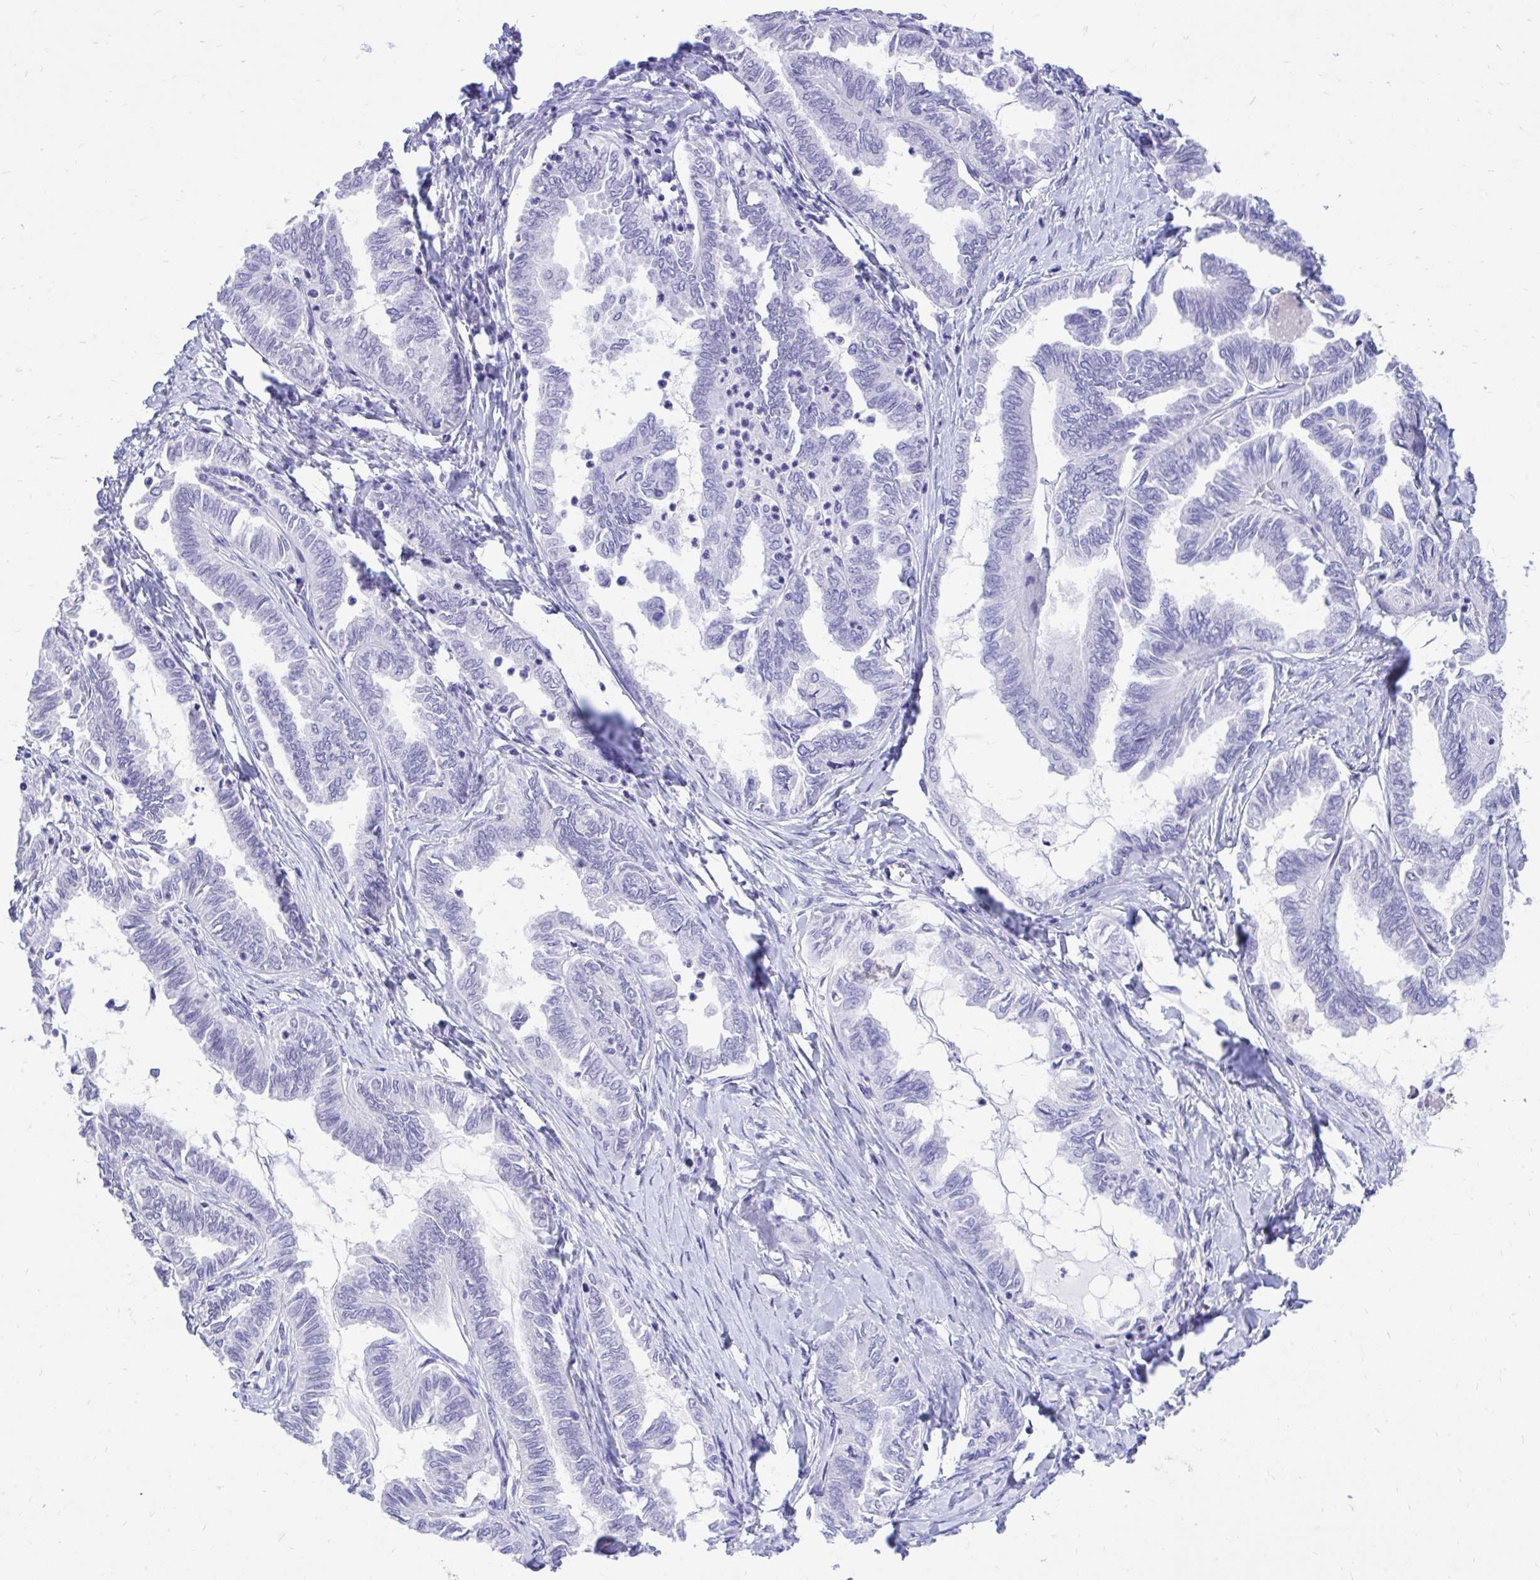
{"staining": {"intensity": "negative", "quantity": "none", "location": "none"}, "tissue": "ovarian cancer", "cell_type": "Tumor cells", "image_type": "cancer", "snomed": [{"axis": "morphology", "description": "Carcinoma, endometroid"}, {"axis": "topography", "description": "Ovary"}], "caption": "Immunohistochemical staining of human endometroid carcinoma (ovarian) demonstrates no significant staining in tumor cells. Nuclei are stained in blue.", "gene": "MON1A", "patient": {"sex": "female", "age": 70}}